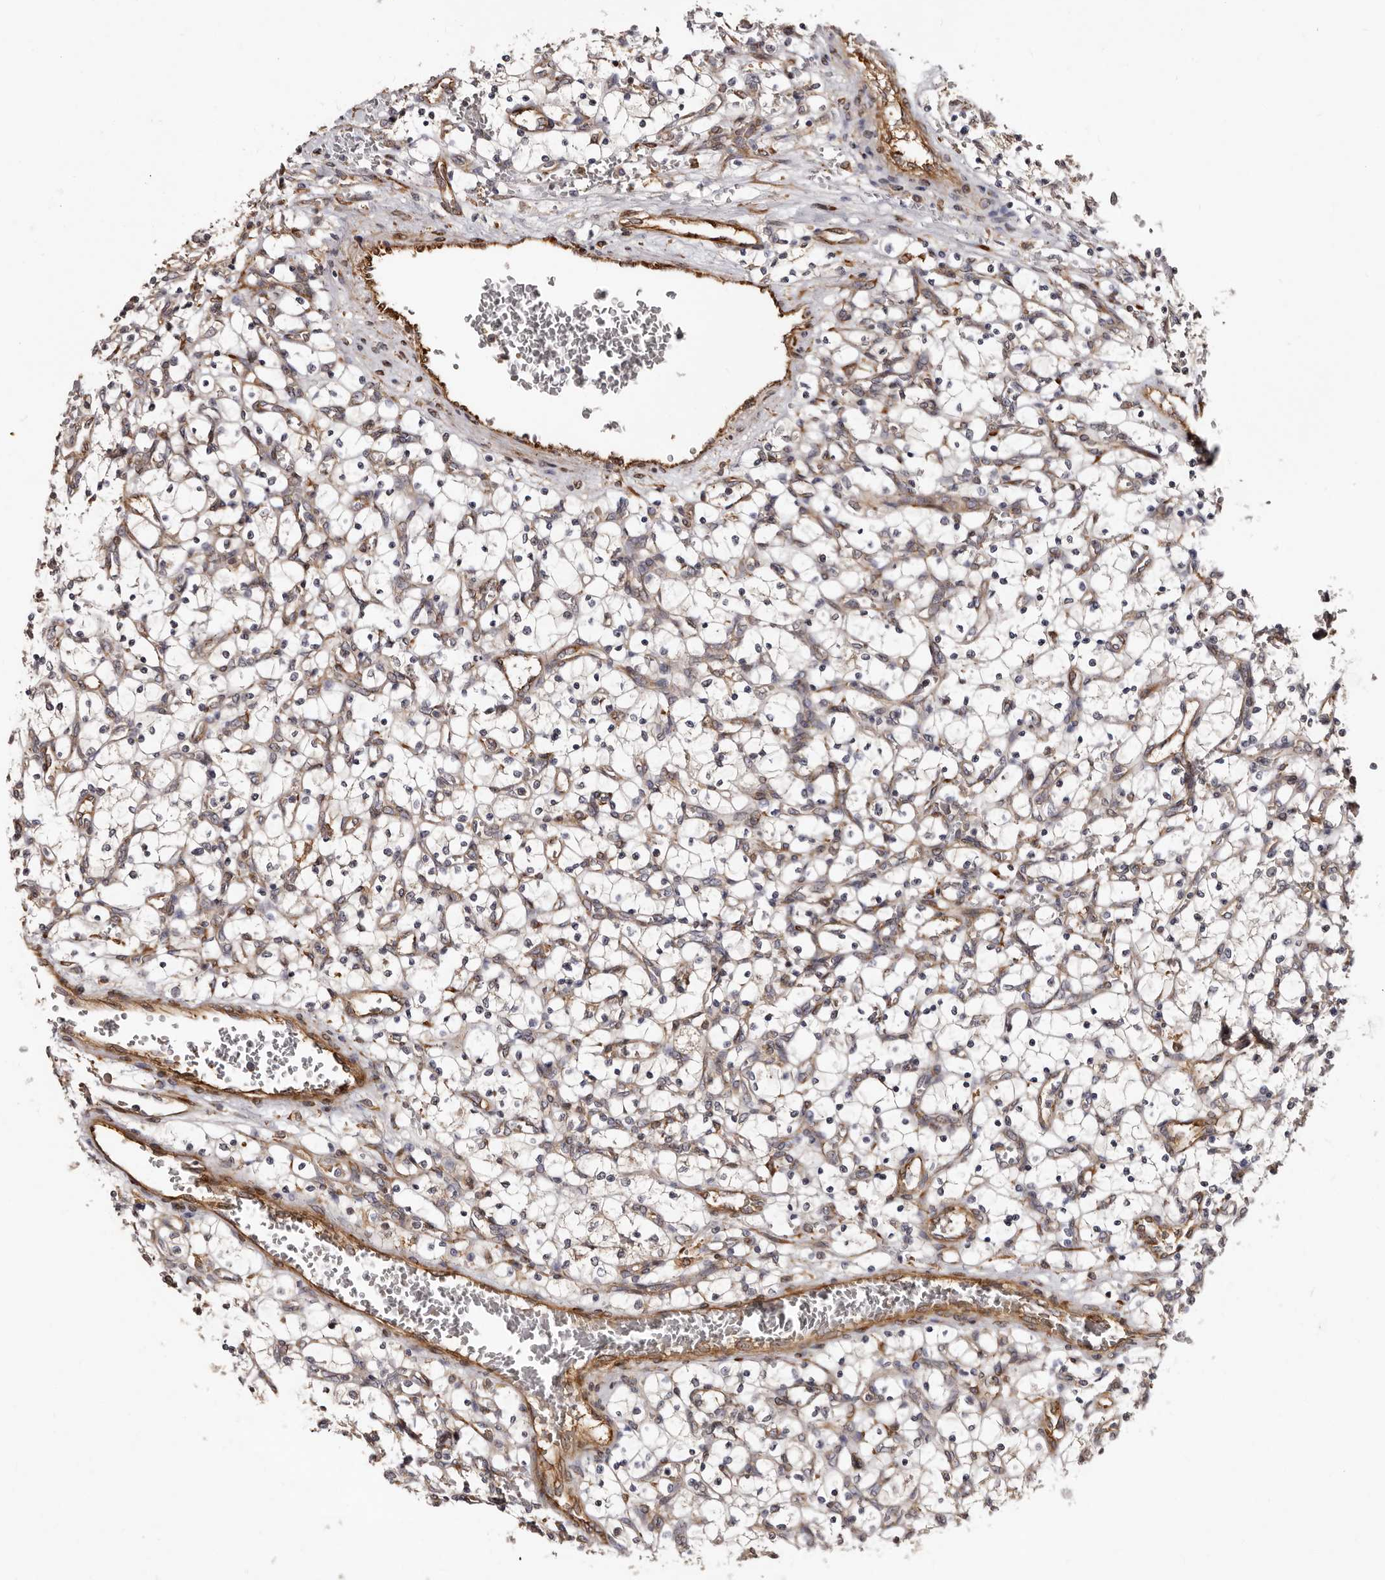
{"staining": {"intensity": "negative", "quantity": "none", "location": "none"}, "tissue": "renal cancer", "cell_type": "Tumor cells", "image_type": "cancer", "snomed": [{"axis": "morphology", "description": "Adenocarcinoma, NOS"}, {"axis": "topography", "description": "Kidney"}], "caption": "This is an immunohistochemistry (IHC) photomicrograph of adenocarcinoma (renal). There is no staining in tumor cells.", "gene": "TBC1D22B", "patient": {"sex": "female", "age": 69}}